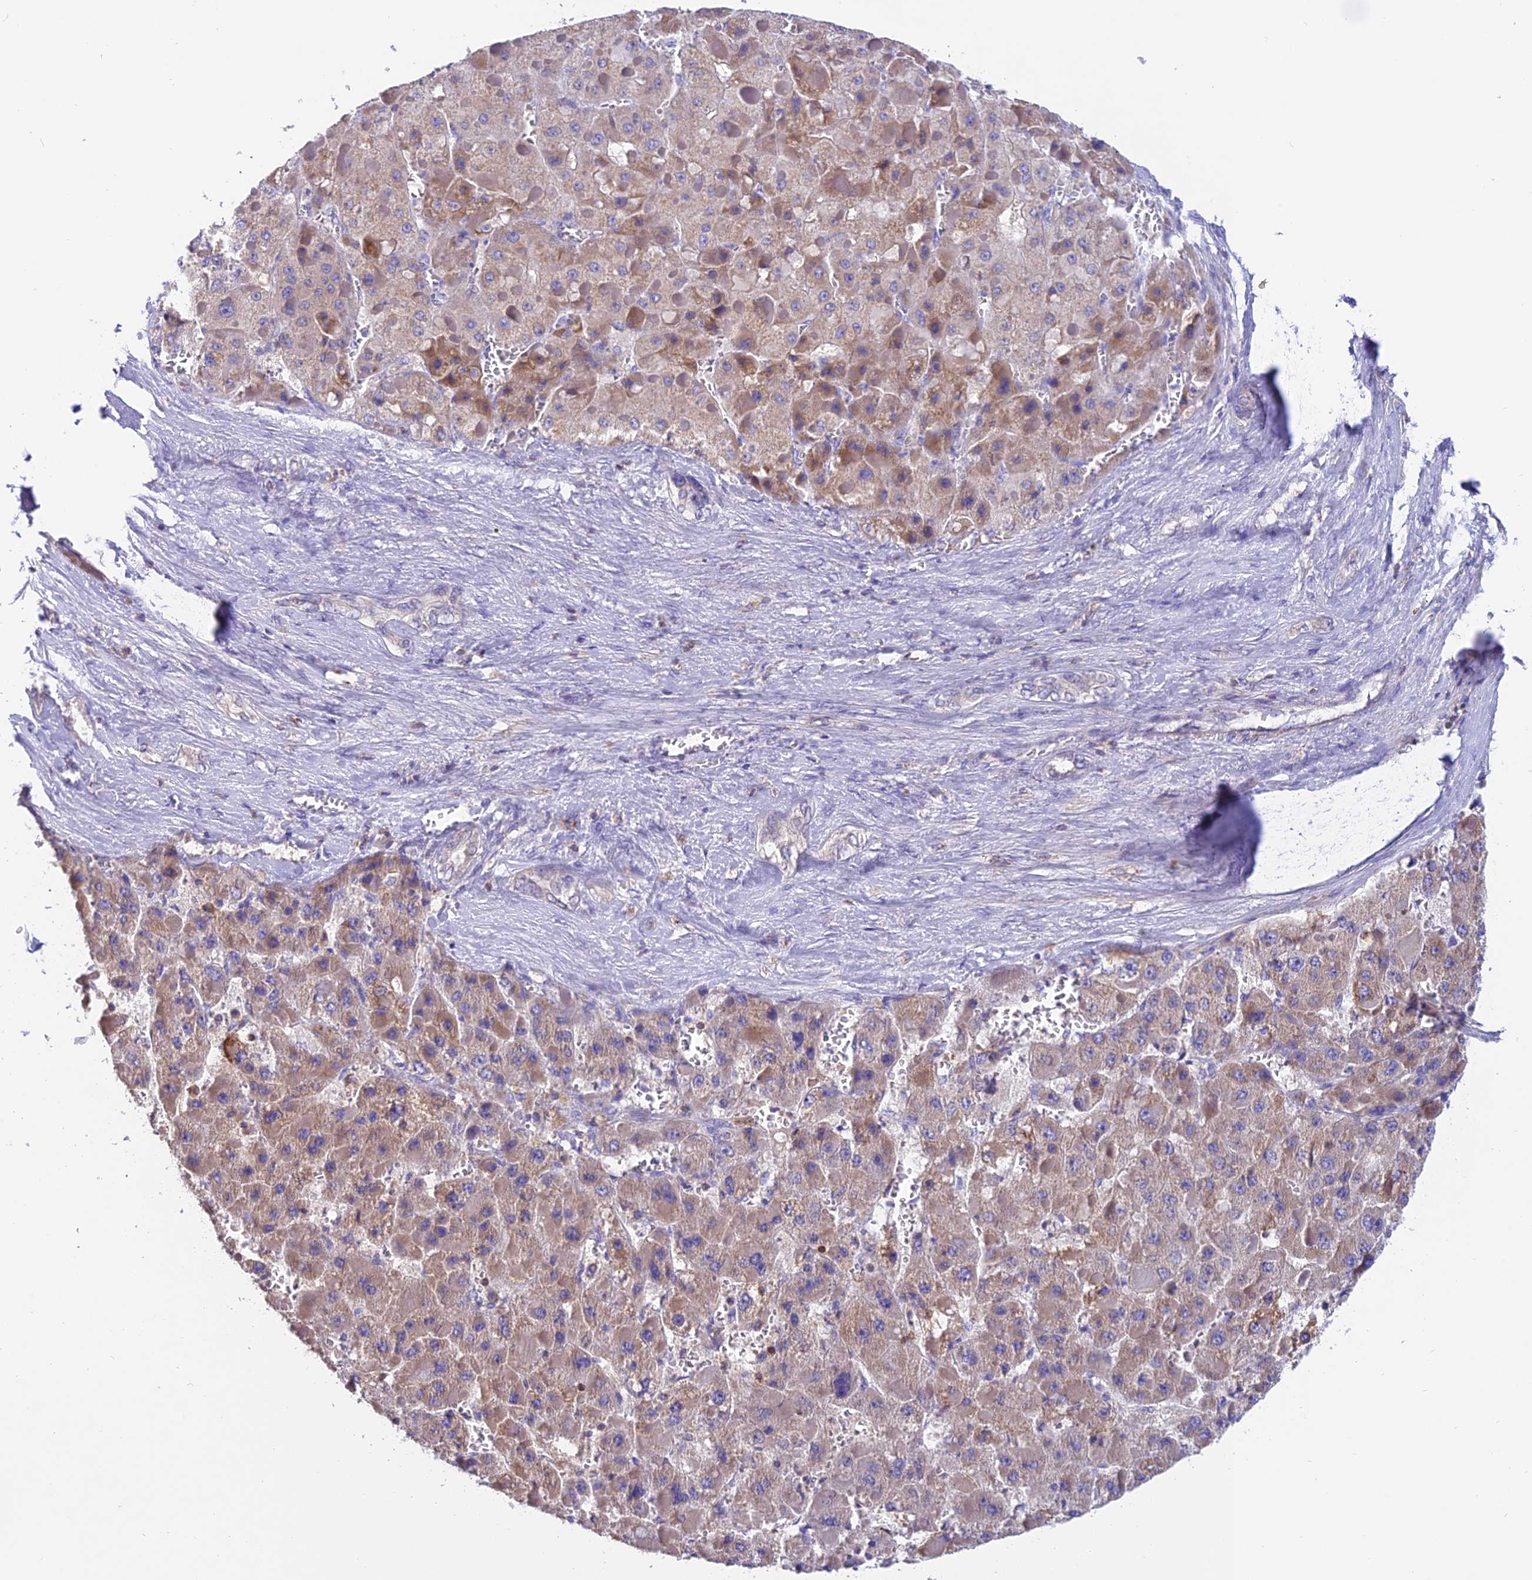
{"staining": {"intensity": "weak", "quantity": "25%-75%", "location": "cytoplasmic/membranous"}, "tissue": "liver cancer", "cell_type": "Tumor cells", "image_type": "cancer", "snomed": [{"axis": "morphology", "description": "Carcinoma, Hepatocellular, NOS"}, {"axis": "topography", "description": "Liver"}], "caption": "Human hepatocellular carcinoma (liver) stained for a protein (brown) exhibits weak cytoplasmic/membranous positive expression in approximately 25%-75% of tumor cells.", "gene": "LPXN", "patient": {"sex": "female", "age": 73}}